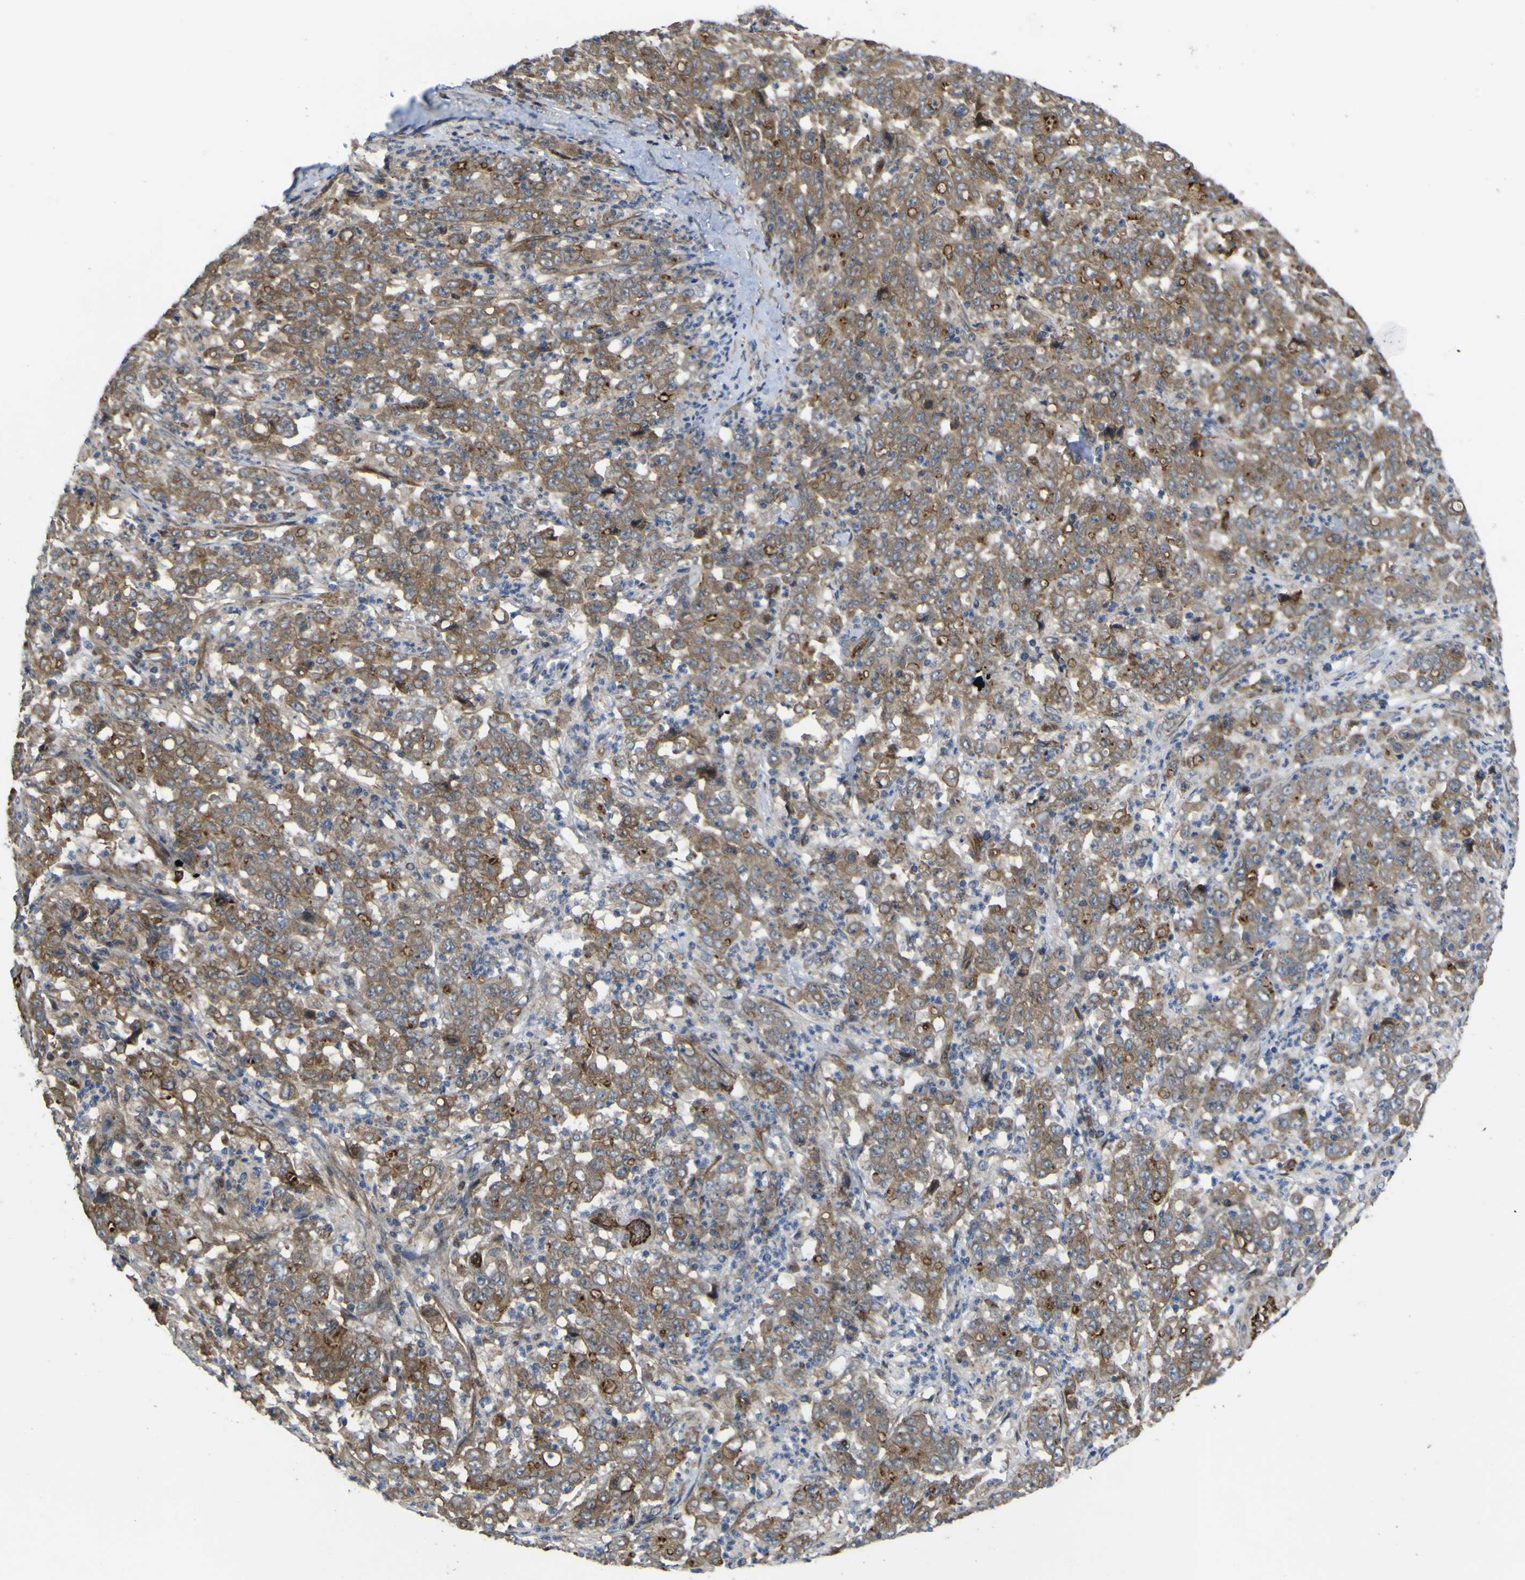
{"staining": {"intensity": "weak", "quantity": ">75%", "location": "cytoplasmic/membranous"}, "tissue": "stomach cancer", "cell_type": "Tumor cells", "image_type": "cancer", "snomed": [{"axis": "morphology", "description": "Adenocarcinoma, NOS"}, {"axis": "topography", "description": "Stomach, lower"}], "caption": "This photomicrograph exhibits adenocarcinoma (stomach) stained with immunohistochemistry to label a protein in brown. The cytoplasmic/membranous of tumor cells show weak positivity for the protein. Nuclei are counter-stained blue.", "gene": "FBXO30", "patient": {"sex": "female", "age": 71}}